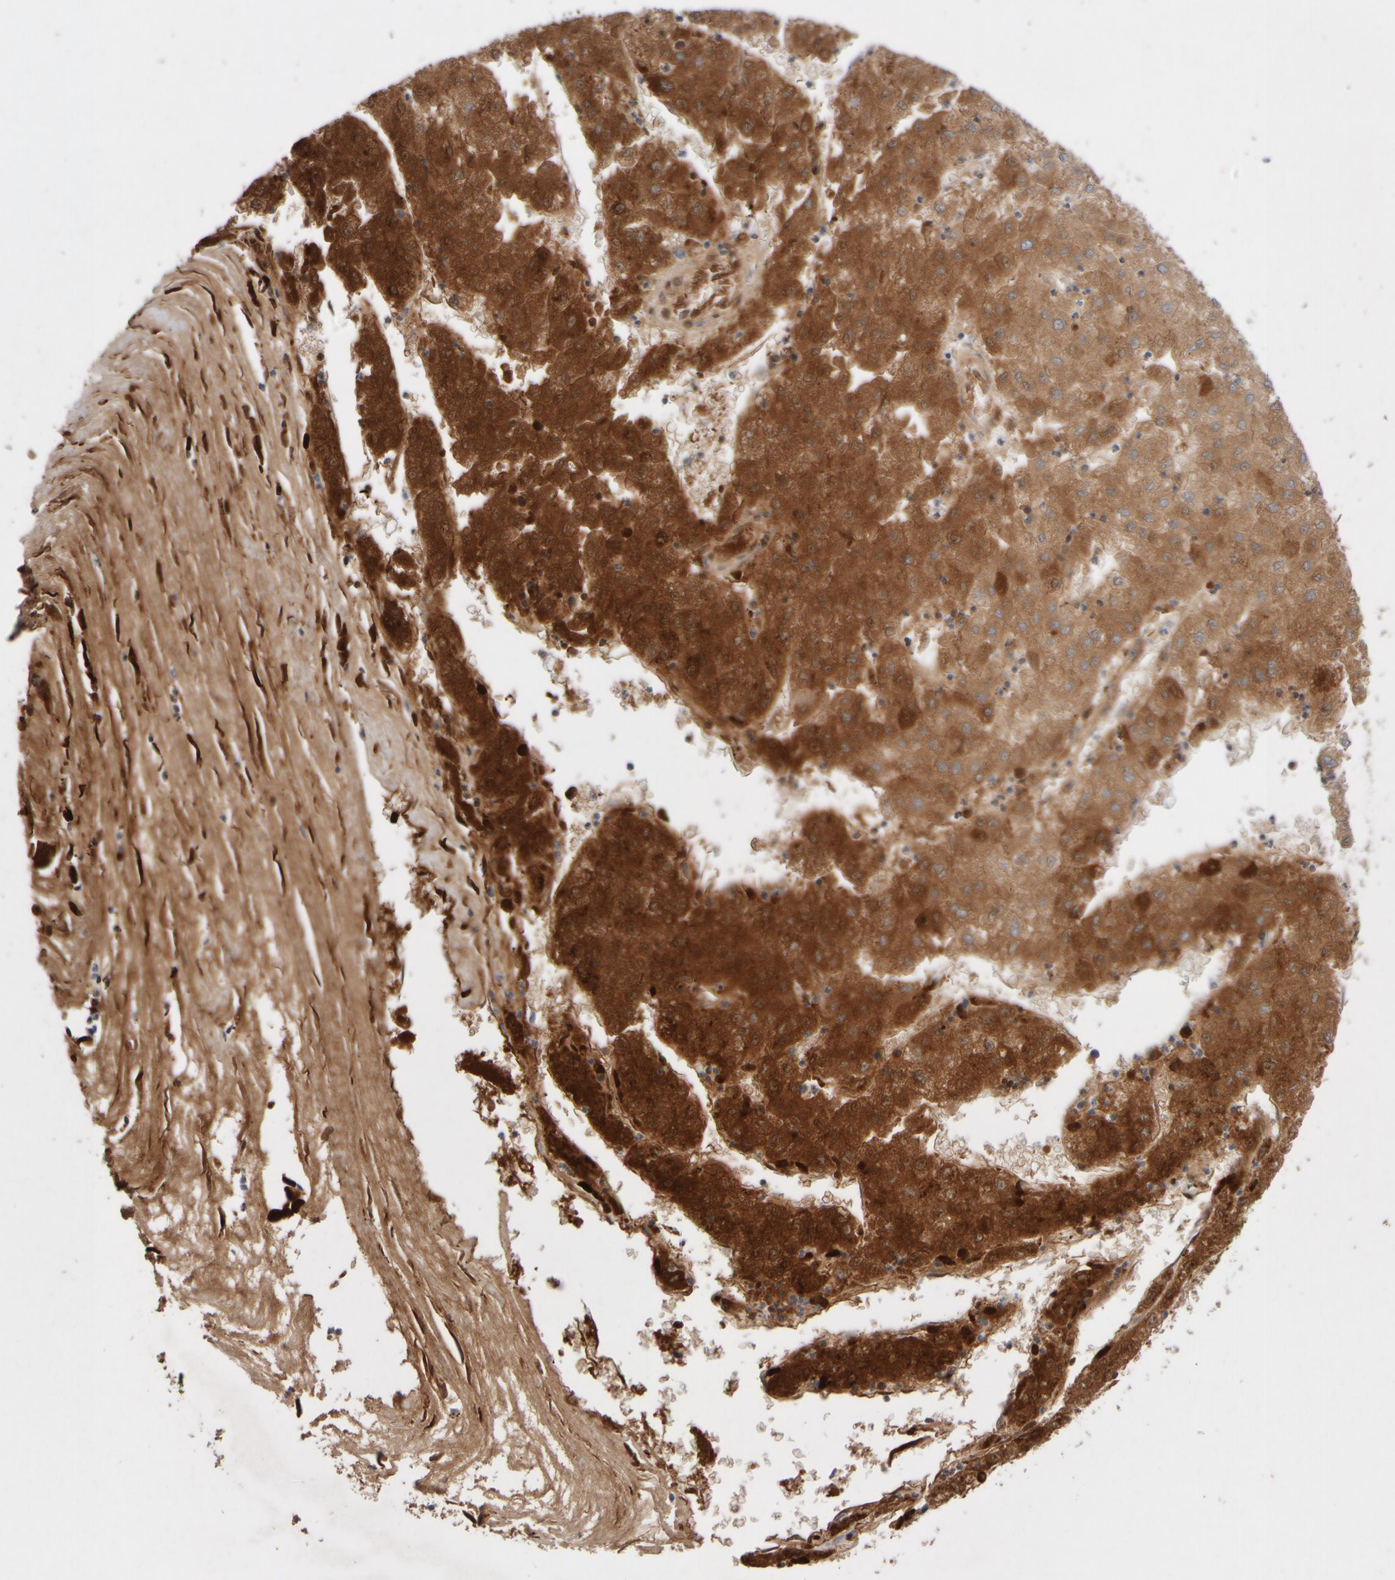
{"staining": {"intensity": "strong", "quantity": ">75%", "location": "cytoplasmic/membranous"}, "tissue": "liver cancer", "cell_type": "Tumor cells", "image_type": "cancer", "snomed": [{"axis": "morphology", "description": "Carcinoma, Hepatocellular, NOS"}, {"axis": "topography", "description": "Liver"}], "caption": "There is high levels of strong cytoplasmic/membranous expression in tumor cells of liver cancer (hepatocellular carcinoma), as demonstrated by immunohistochemical staining (brown color).", "gene": "CHADL", "patient": {"sex": "male", "age": 72}}